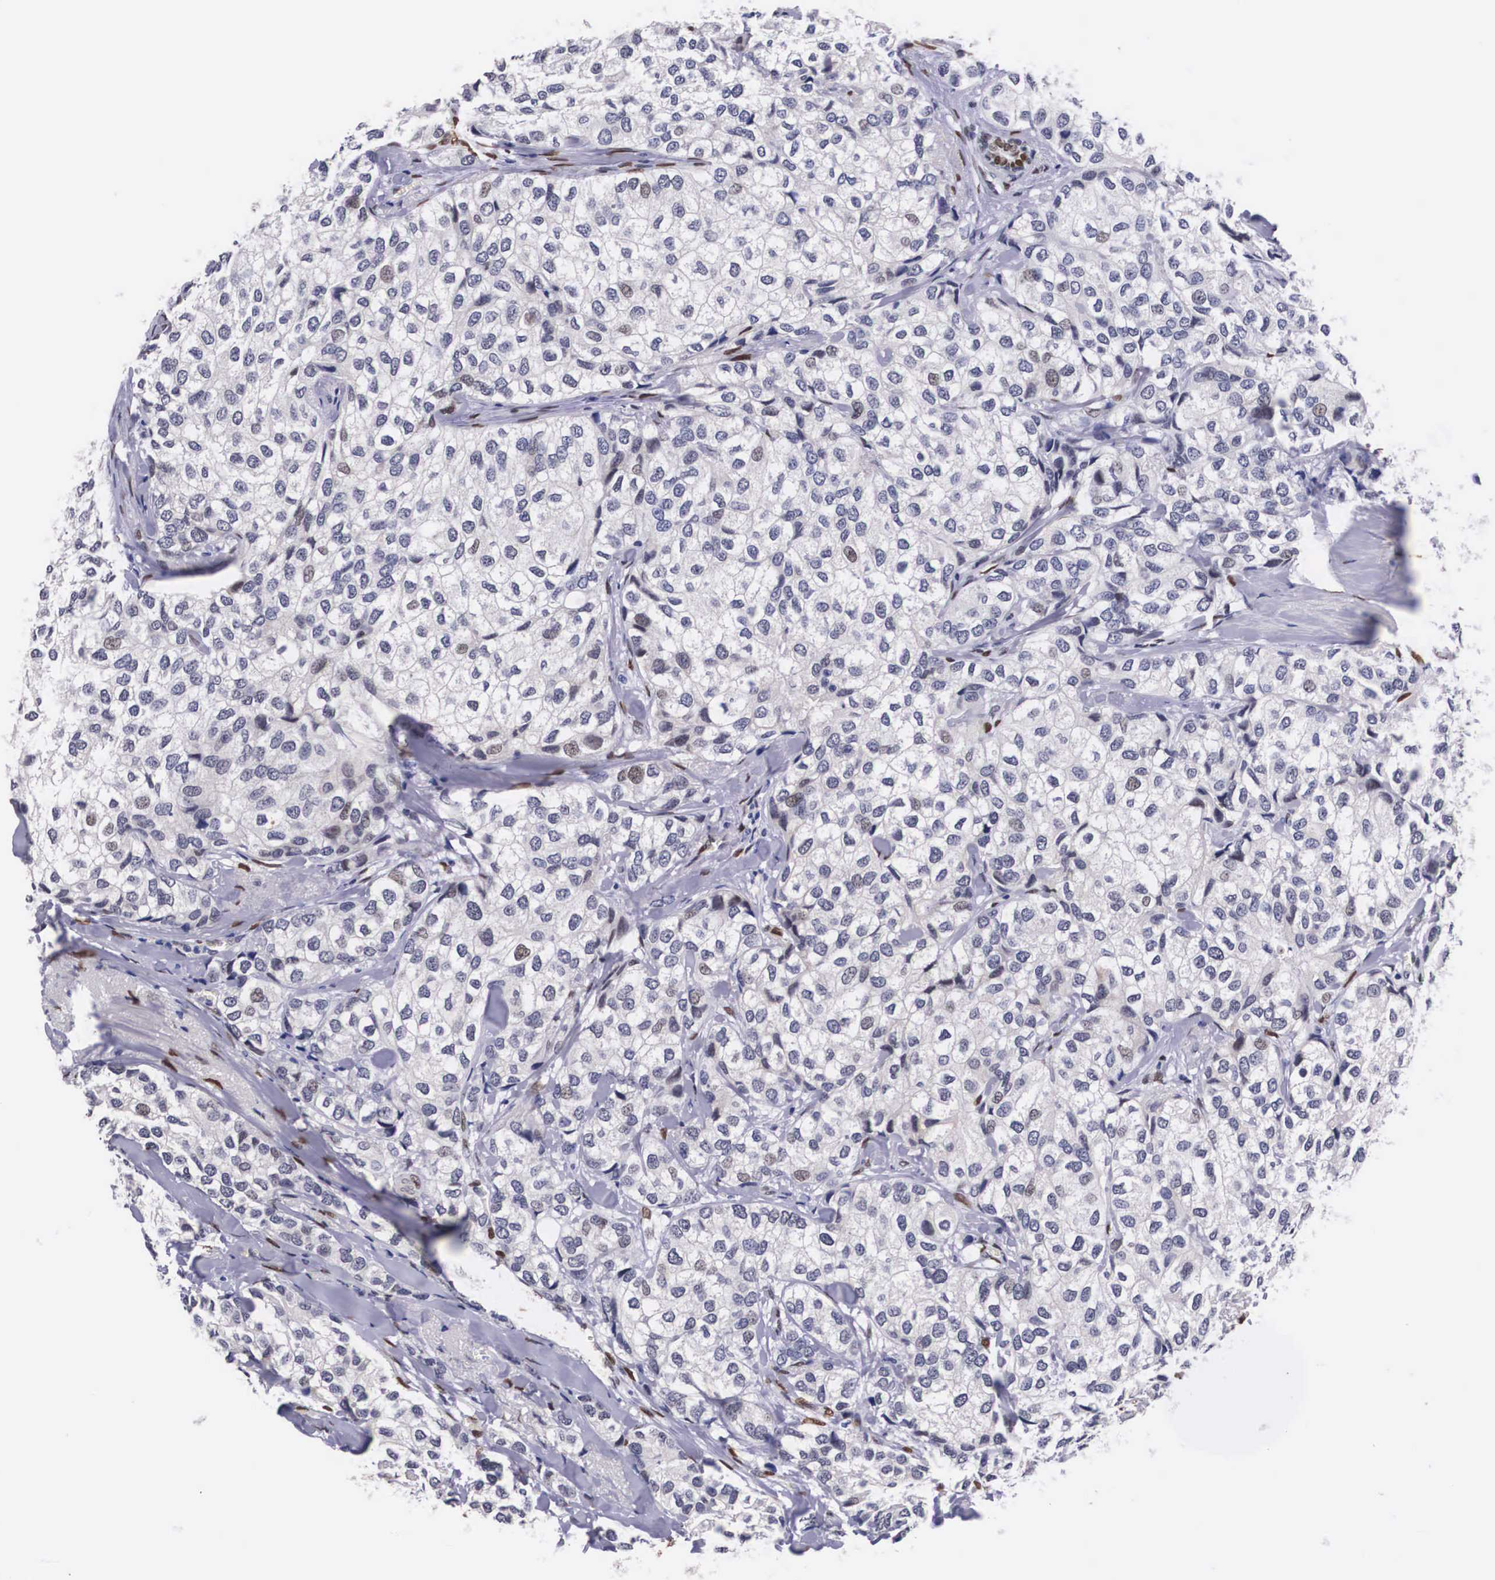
{"staining": {"intensity": "moderate", "quantity": "<25%", "location": "nuclear"}, "tissue": "breast cancer", "cell_type": "Tumor cells", "image_type": "cancer", "snomed": [{"axis": "morphology", "description": "Duct carcinoma"}, {"axis": "topography", "description": "Breast"}], "caption": "Protein staining of breast cancer tissue exhibits moderate nuclear staining in about <25% of tumor cells.", "gene": "KHDRBS3", "patient": {"sex": "female", "age": 68}}